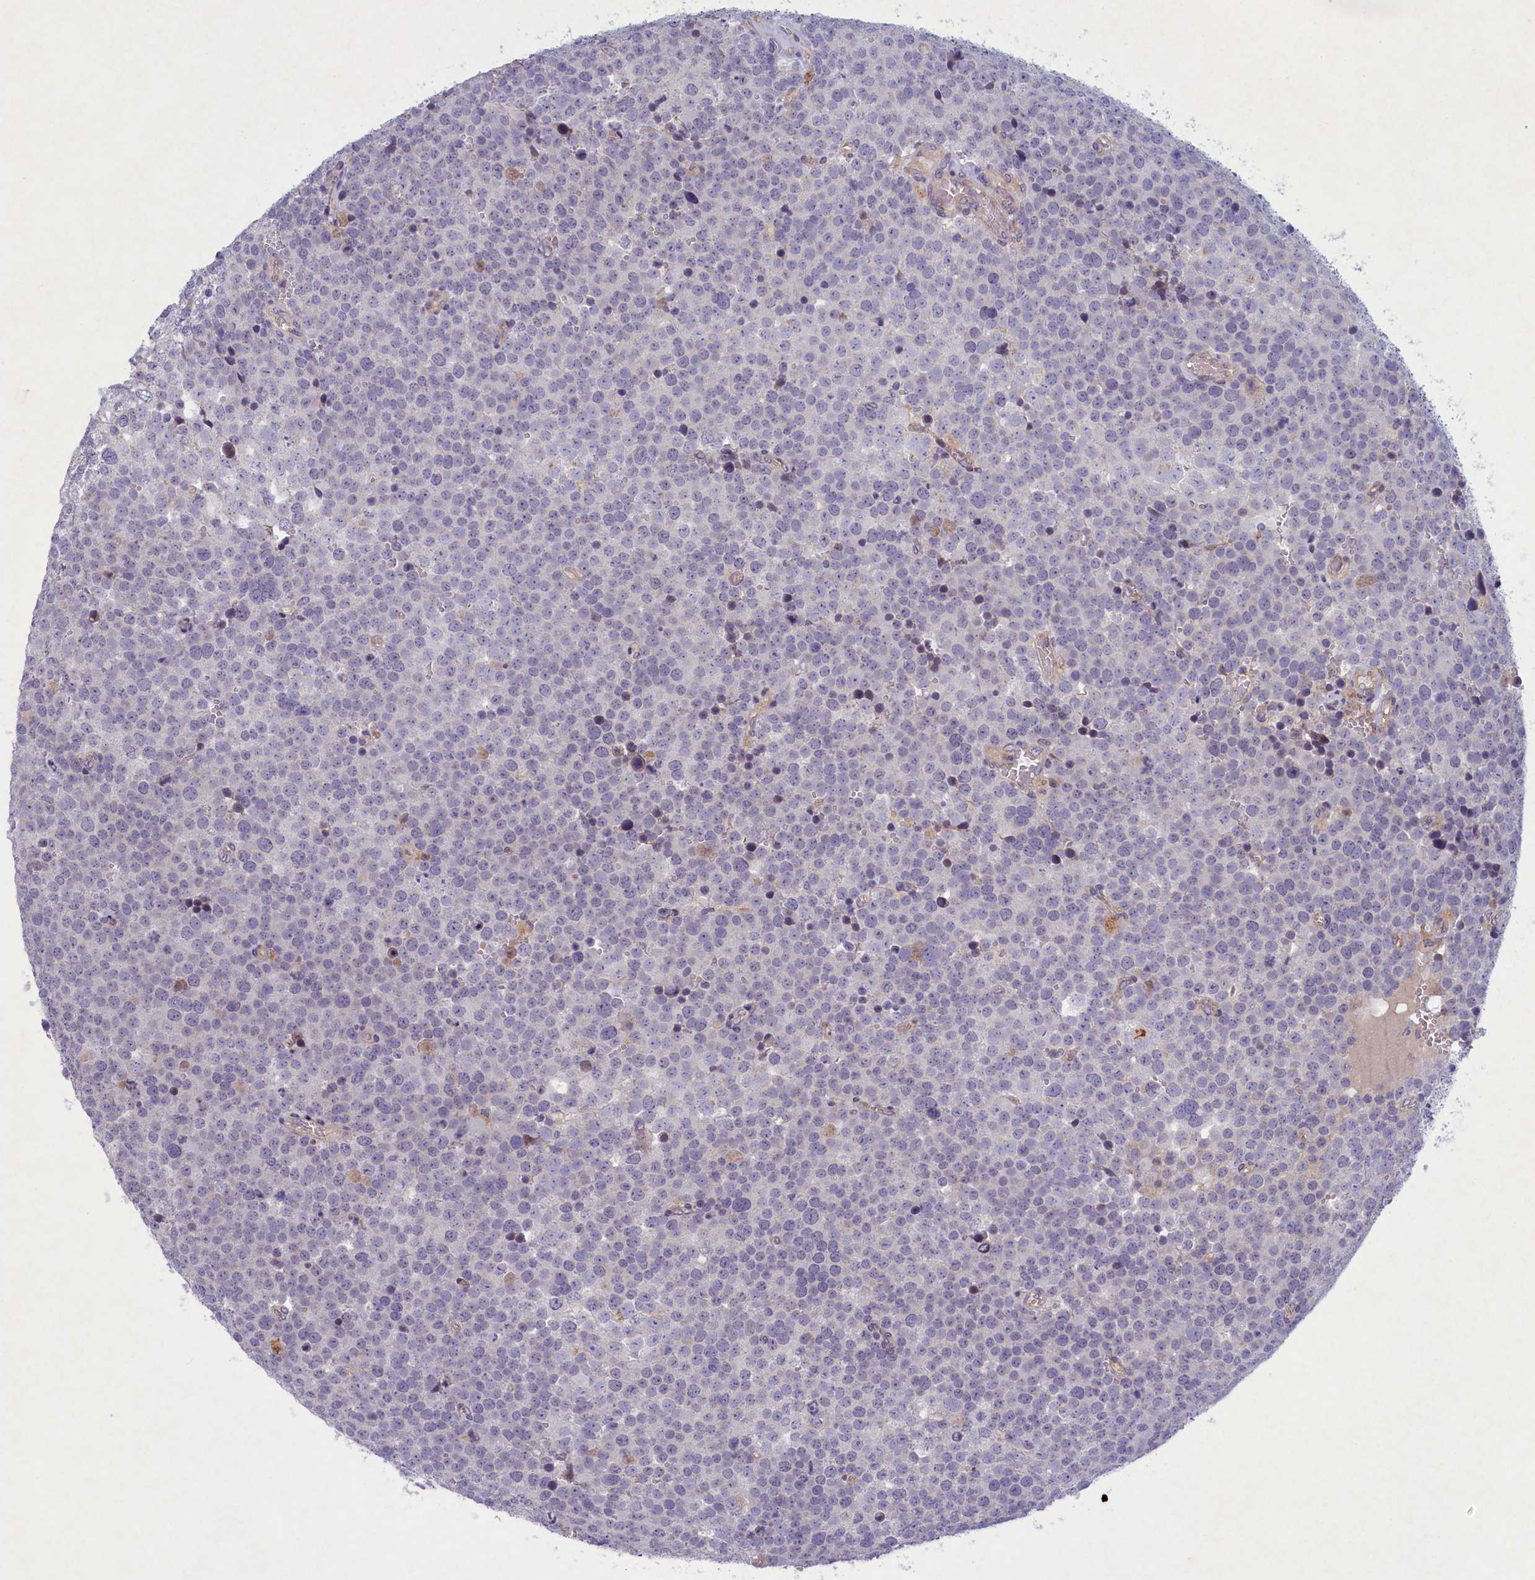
{"staining": {"intensity": "negative", "quantity": "none", "location": "none"}, "tissue": "testis cancer", "cell_type": "Tumor cells", "image_type": "cancer", "snomed": [{"axis": "morphology", "description": "Seminoma, NOS"}, {"axis": "topography", "description": "Testis"}], "caption": "IHC histopathology image of testis cancer (seminoma) stained for a protein (brown), which shows no positivity in tumor cells.", "gene": "PLEKHG6", "patient": {"sex": "male", "age": 71}}